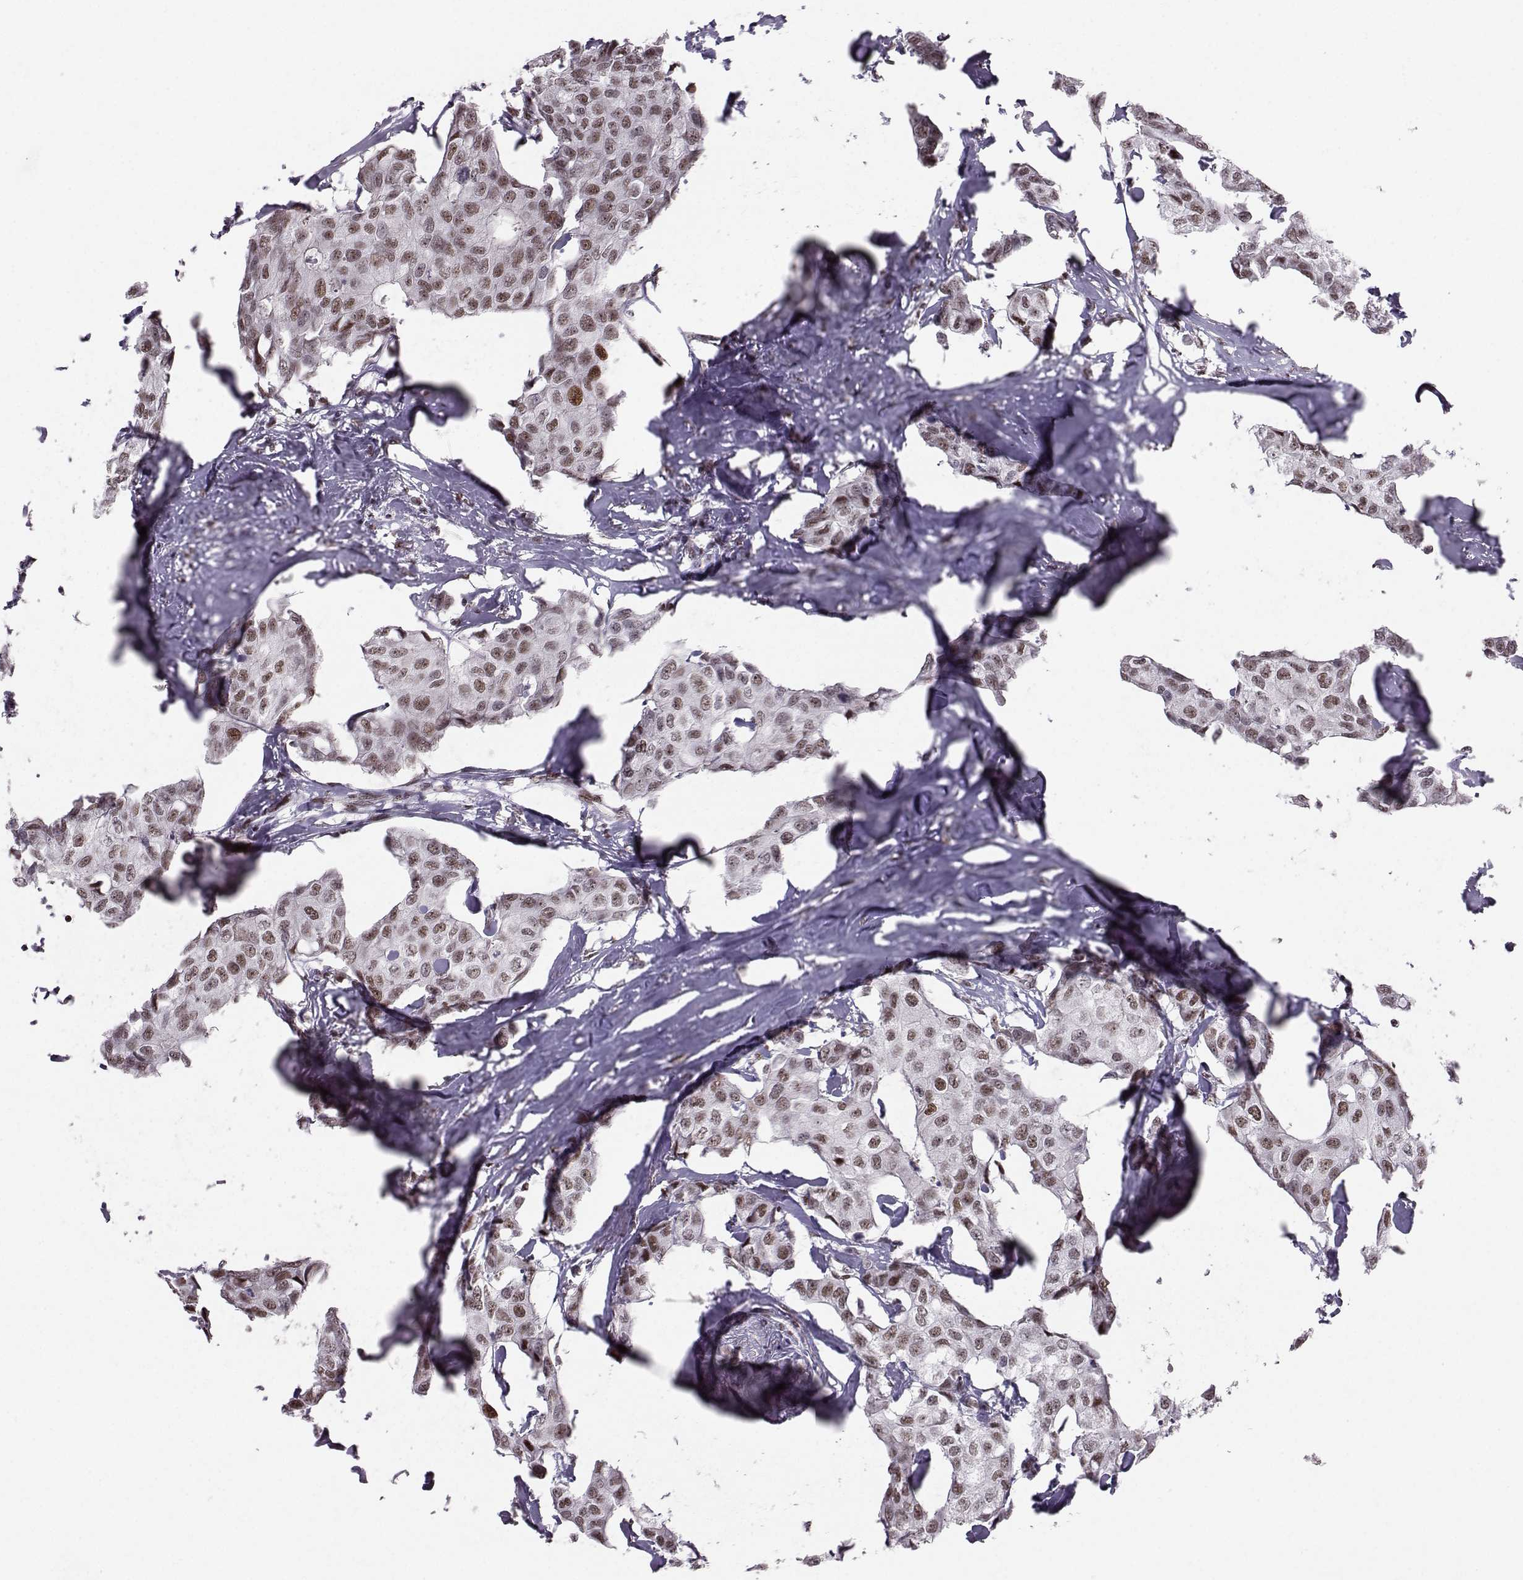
{"staining": {"intensity": "moderate", "quantity": ">75%", "location": "nuclear"}, "tissue": "breast cancer", "cell_type": "Tumor cells", "image_type": "cancer", "snomed": [{"axis": "morphology", "description": "Duct carcinoma"}, {"axis": "topography", "description": "Breast"}], "caption": "Immunohistochemical staining of human breast invasive ductal carcinoma exhibits medium levels of moderate nuclear protein expression in approximately >75% of tumor cells.", "gene": "SNAPC2", "patient": {"sex": "female", "age": 80}}